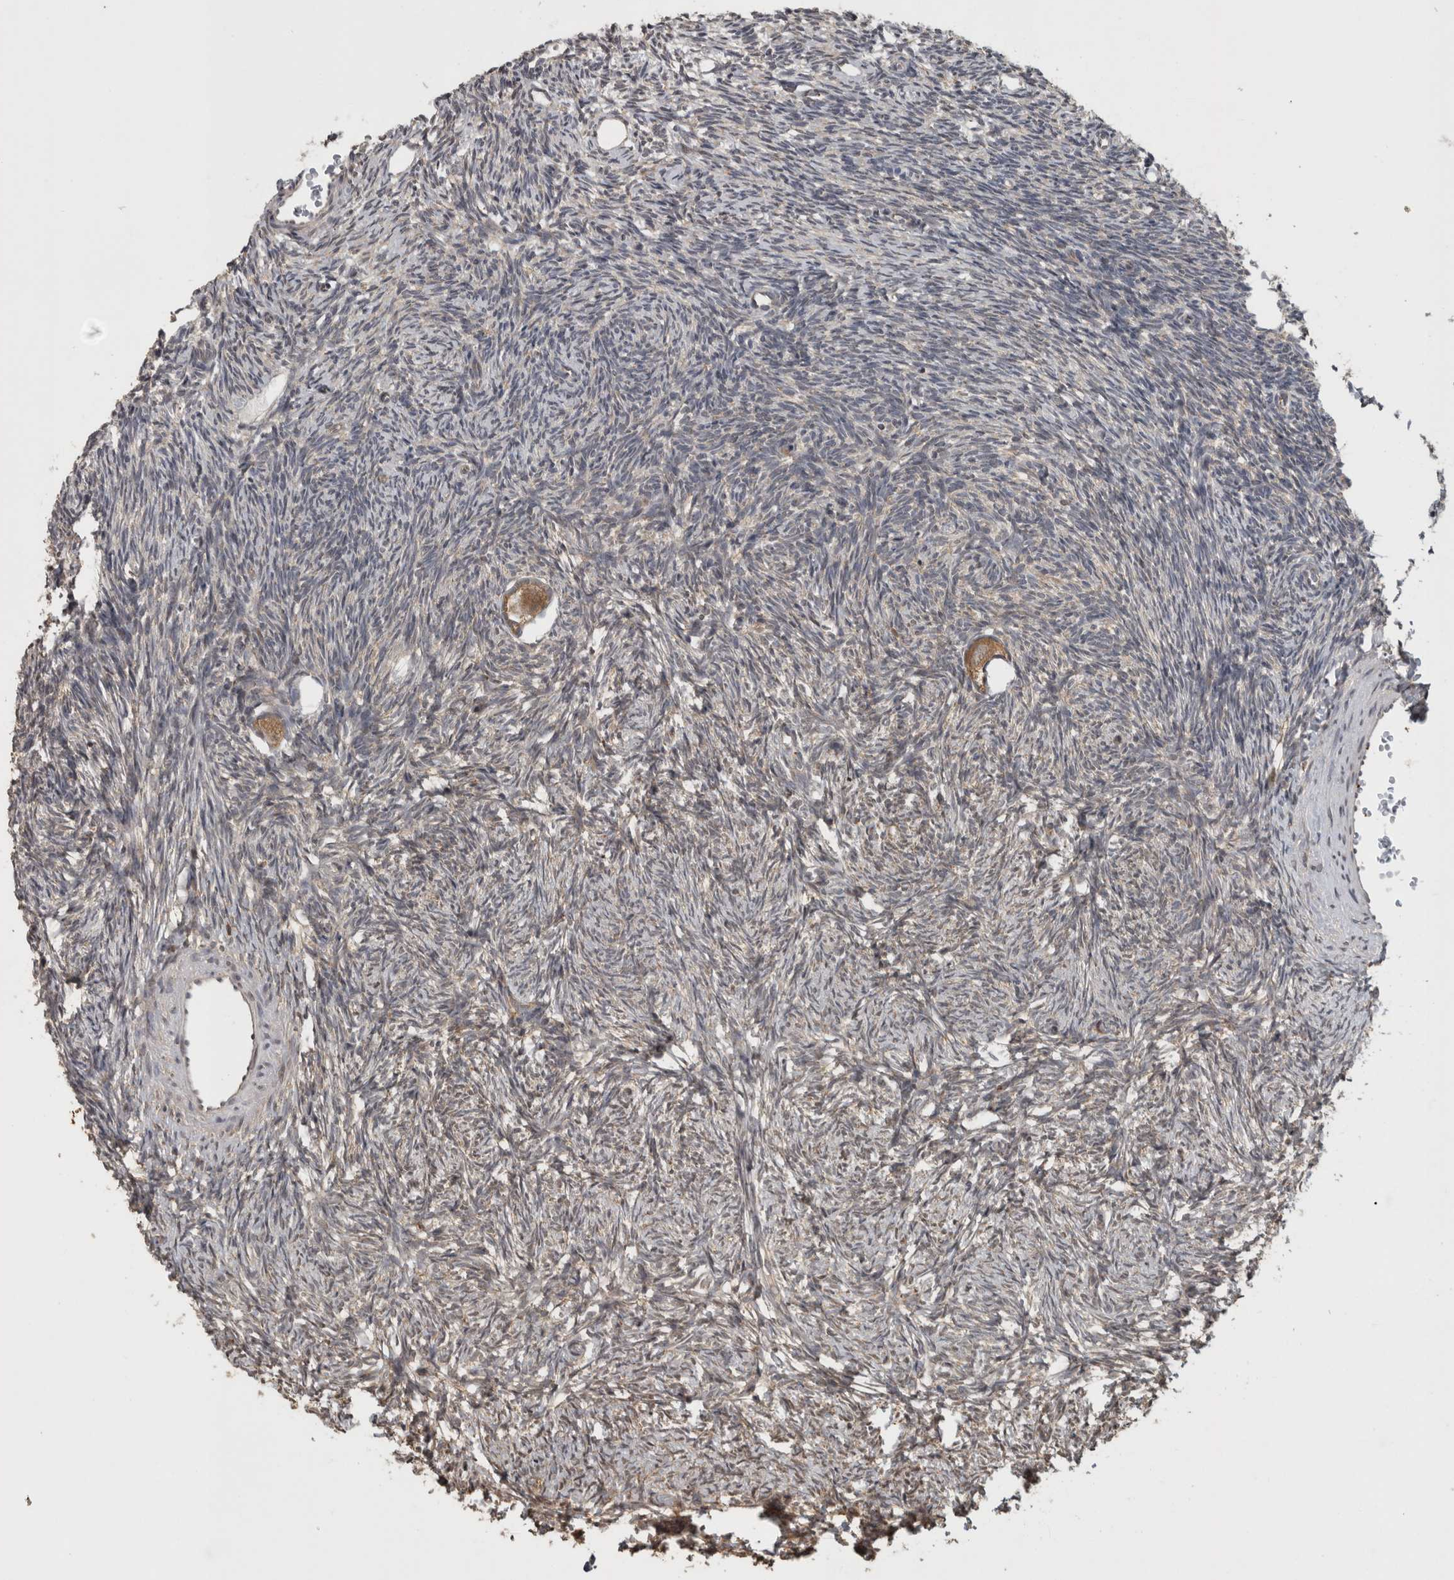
{"staining": {"intensity": "moderate", "quantity": ">75%", "location": "cytoplasmic/membranous"}, "tissue": "ovary", "cell_type": "Follicle cells", "image_type": "normal", "snomed": [{"axis": "morphology", "description": "Normal tissue, NOS"}, {"axis": "topography", "description": "Ovary"}], "caption": "A medium amount of moderate cytoplasmic/membranous staining is appreciated in approximately >75% of follicle cells in normal ovary.", "gene": "ATXN2", "patient": {"sex": "female", "age": 34}}